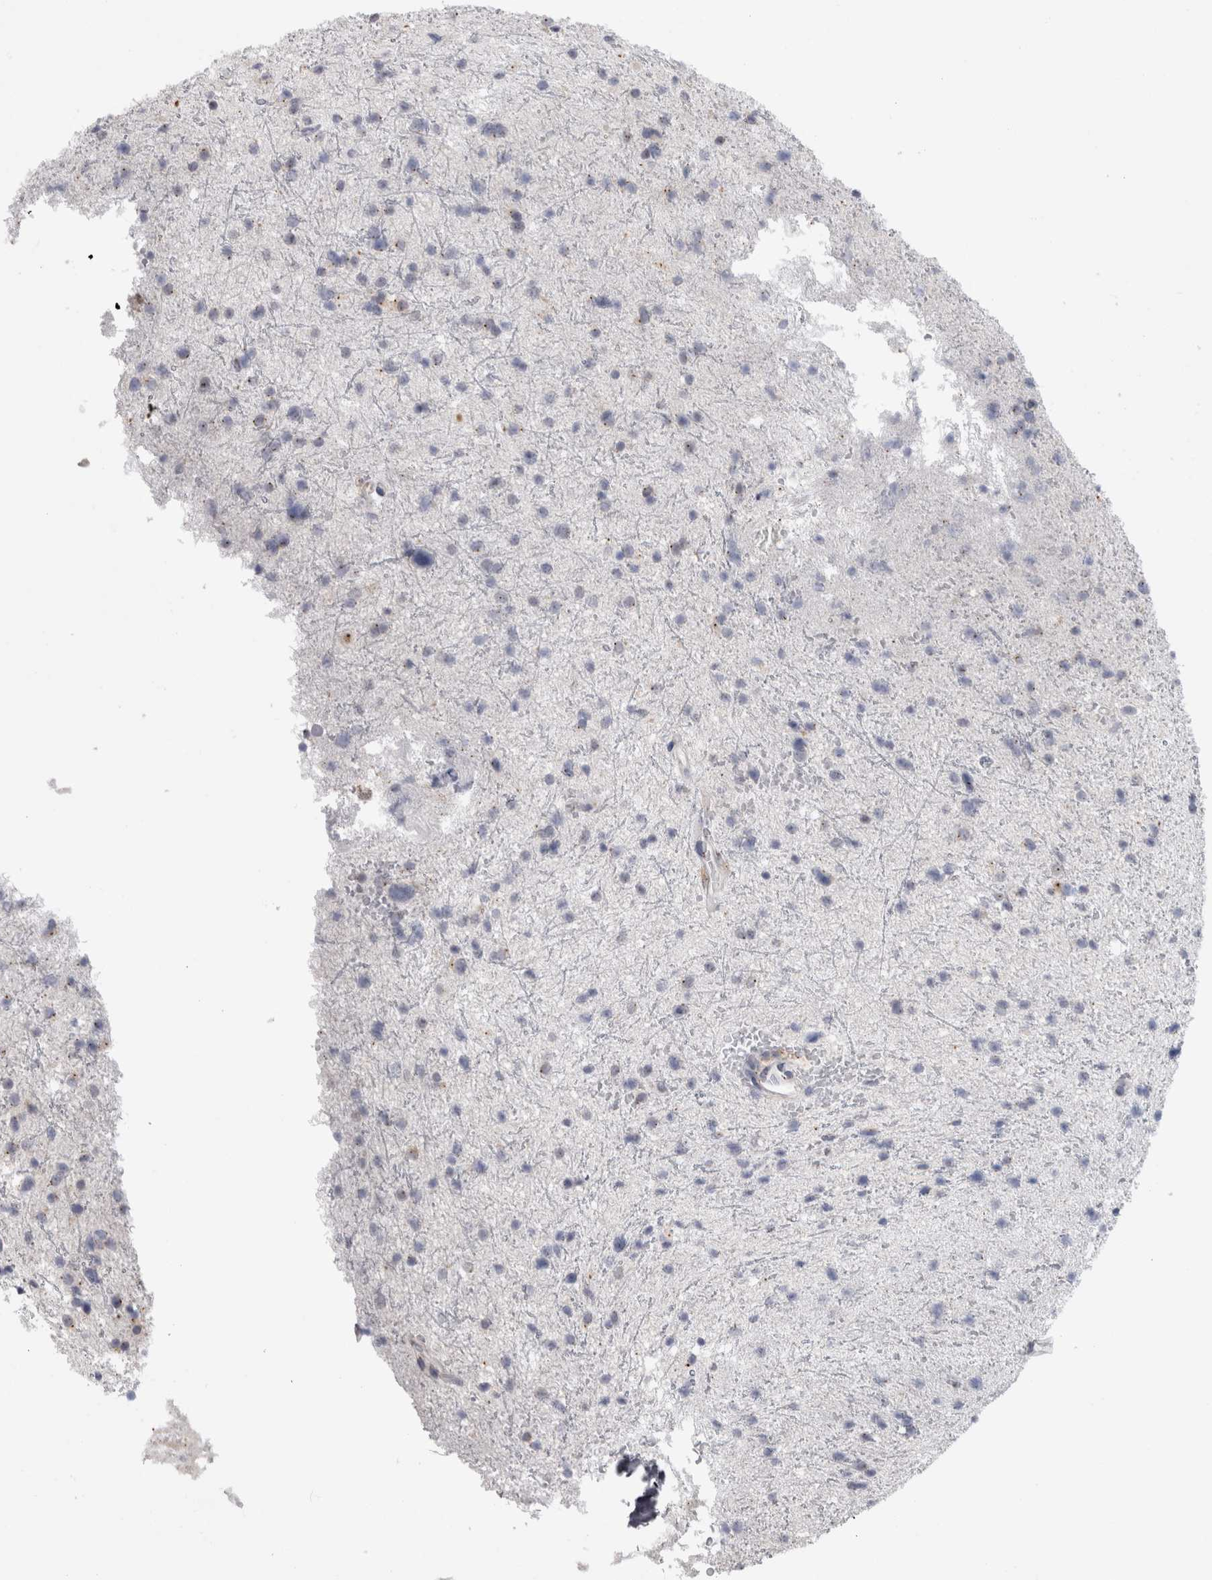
{"staining": {"intensity": "negative", "quantity": "none", "location": "none"}, "tissue": "glioma", "cell_type": "Tumor cells", "image_type": "cancer", "snomed": [{"axis": "morphology", "description": "Glioma, malignant, Low grade"}, {"axis": "topography", "description": "Brain"}], "caption": "An IHC histopathology image of glioma is shown. There is no staining in tumor cells of glioma. (Immunohistochemistry (ihc), brightfield microscopy, high magnification).", "gene": "ZNF341", "patient": {"sex": "female", "age": 37}}